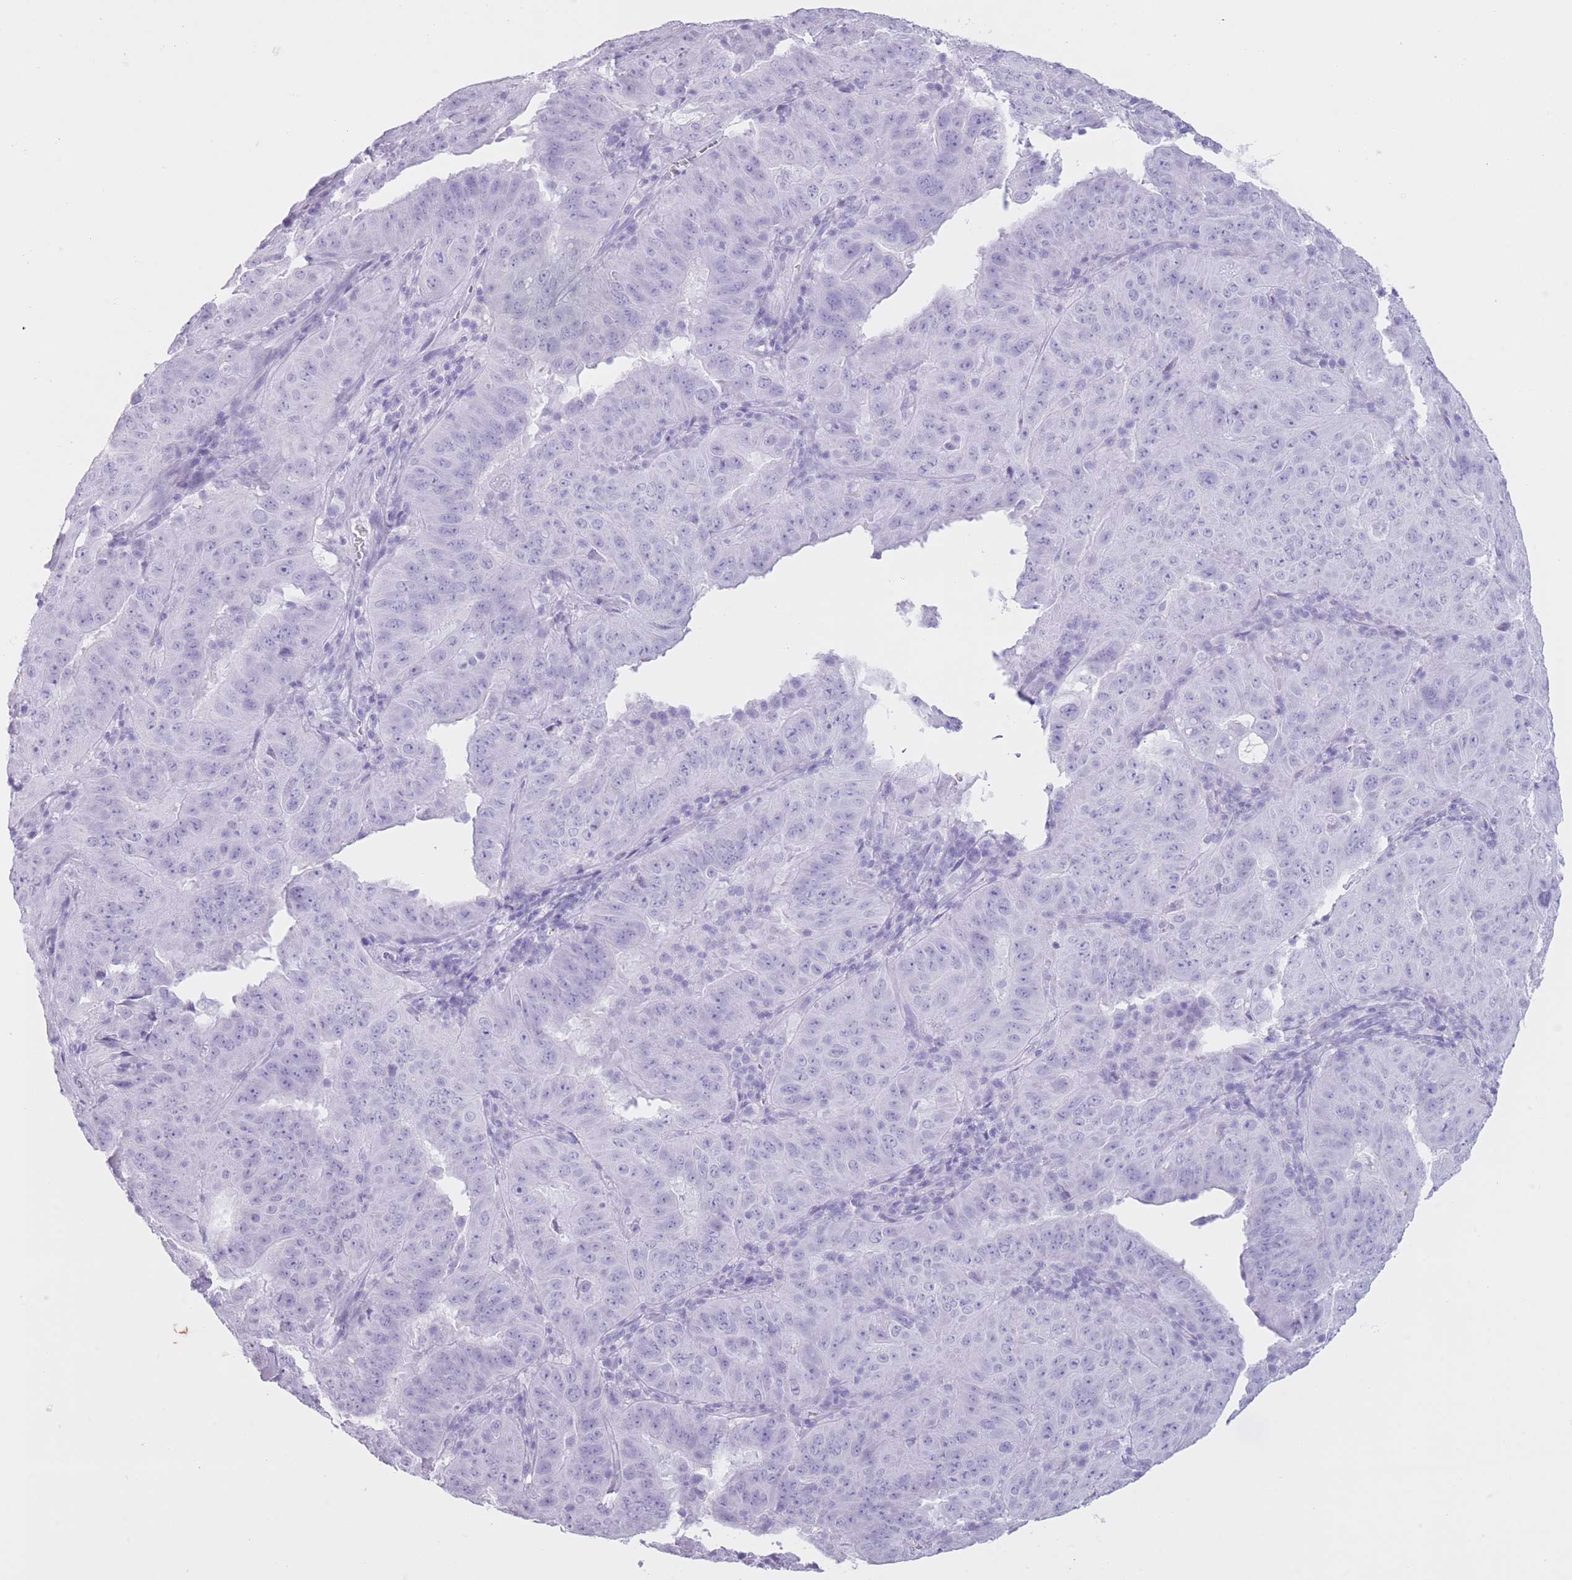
{"staining": {"intensity": "negative", "quantity": "none", "location": "none"}, "tissue": "pancreatic cancer", "cell_type": "Tumor cells", "image_type": "cancer", "snomed": [{"axis": "morphology", "description": "Adenocarcinoma, NOS"}, {"axis": "topography", "description": "Pancreas"}], "caption": "This is a image of IHC staining of pancreatic cancer (adenocarcinoma), which shows no staining in tumor cells.", "gene": "OR4F21", "patient": {"sex": "male", "age": 63}}